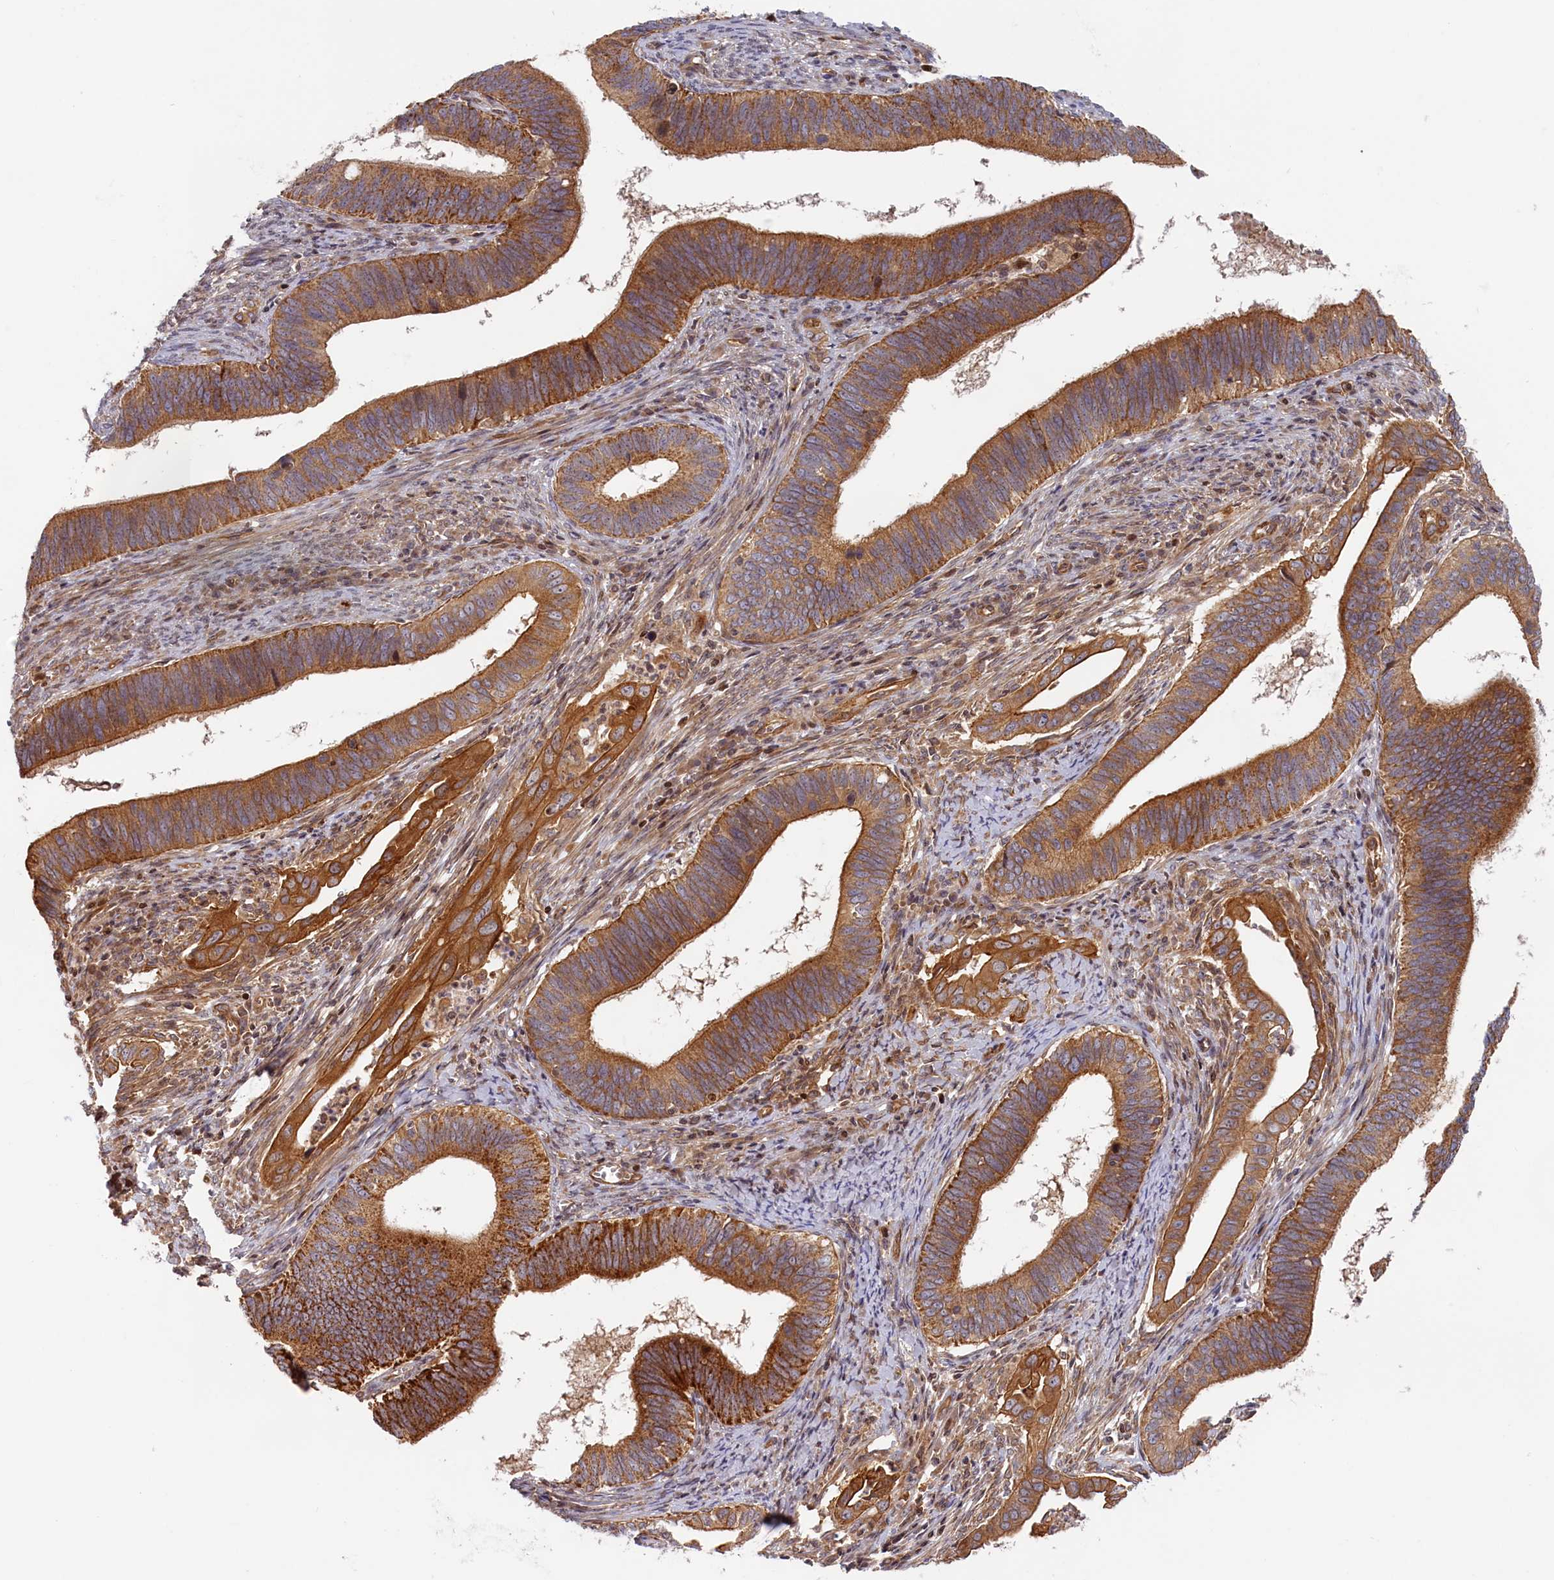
{"staining": {"intensity": "moderate", "quantity": ">75%", "location": "cytoplasmic/membranous"}, "tissue": "cervical cancer", "cell_type": "Tumor cells", "image_type": "cancer", "snomed": [{"axis": "morphology", "description": "Adenocarcinoma, NOS"}, {"axis": "topography", "description": "Cervix"}], "caption": "A high-resolution image shows immunohistochemistry (IHC) staining of adenocarcinoma (cervical), which reveals moderate cytoplasmic/membranous expression in about >75% of tumor cells. (Brightfield microscopy of DAB IHC at high magnification).", "gene": "CEP44", "patient": {"sex": "female", "age": 42}}